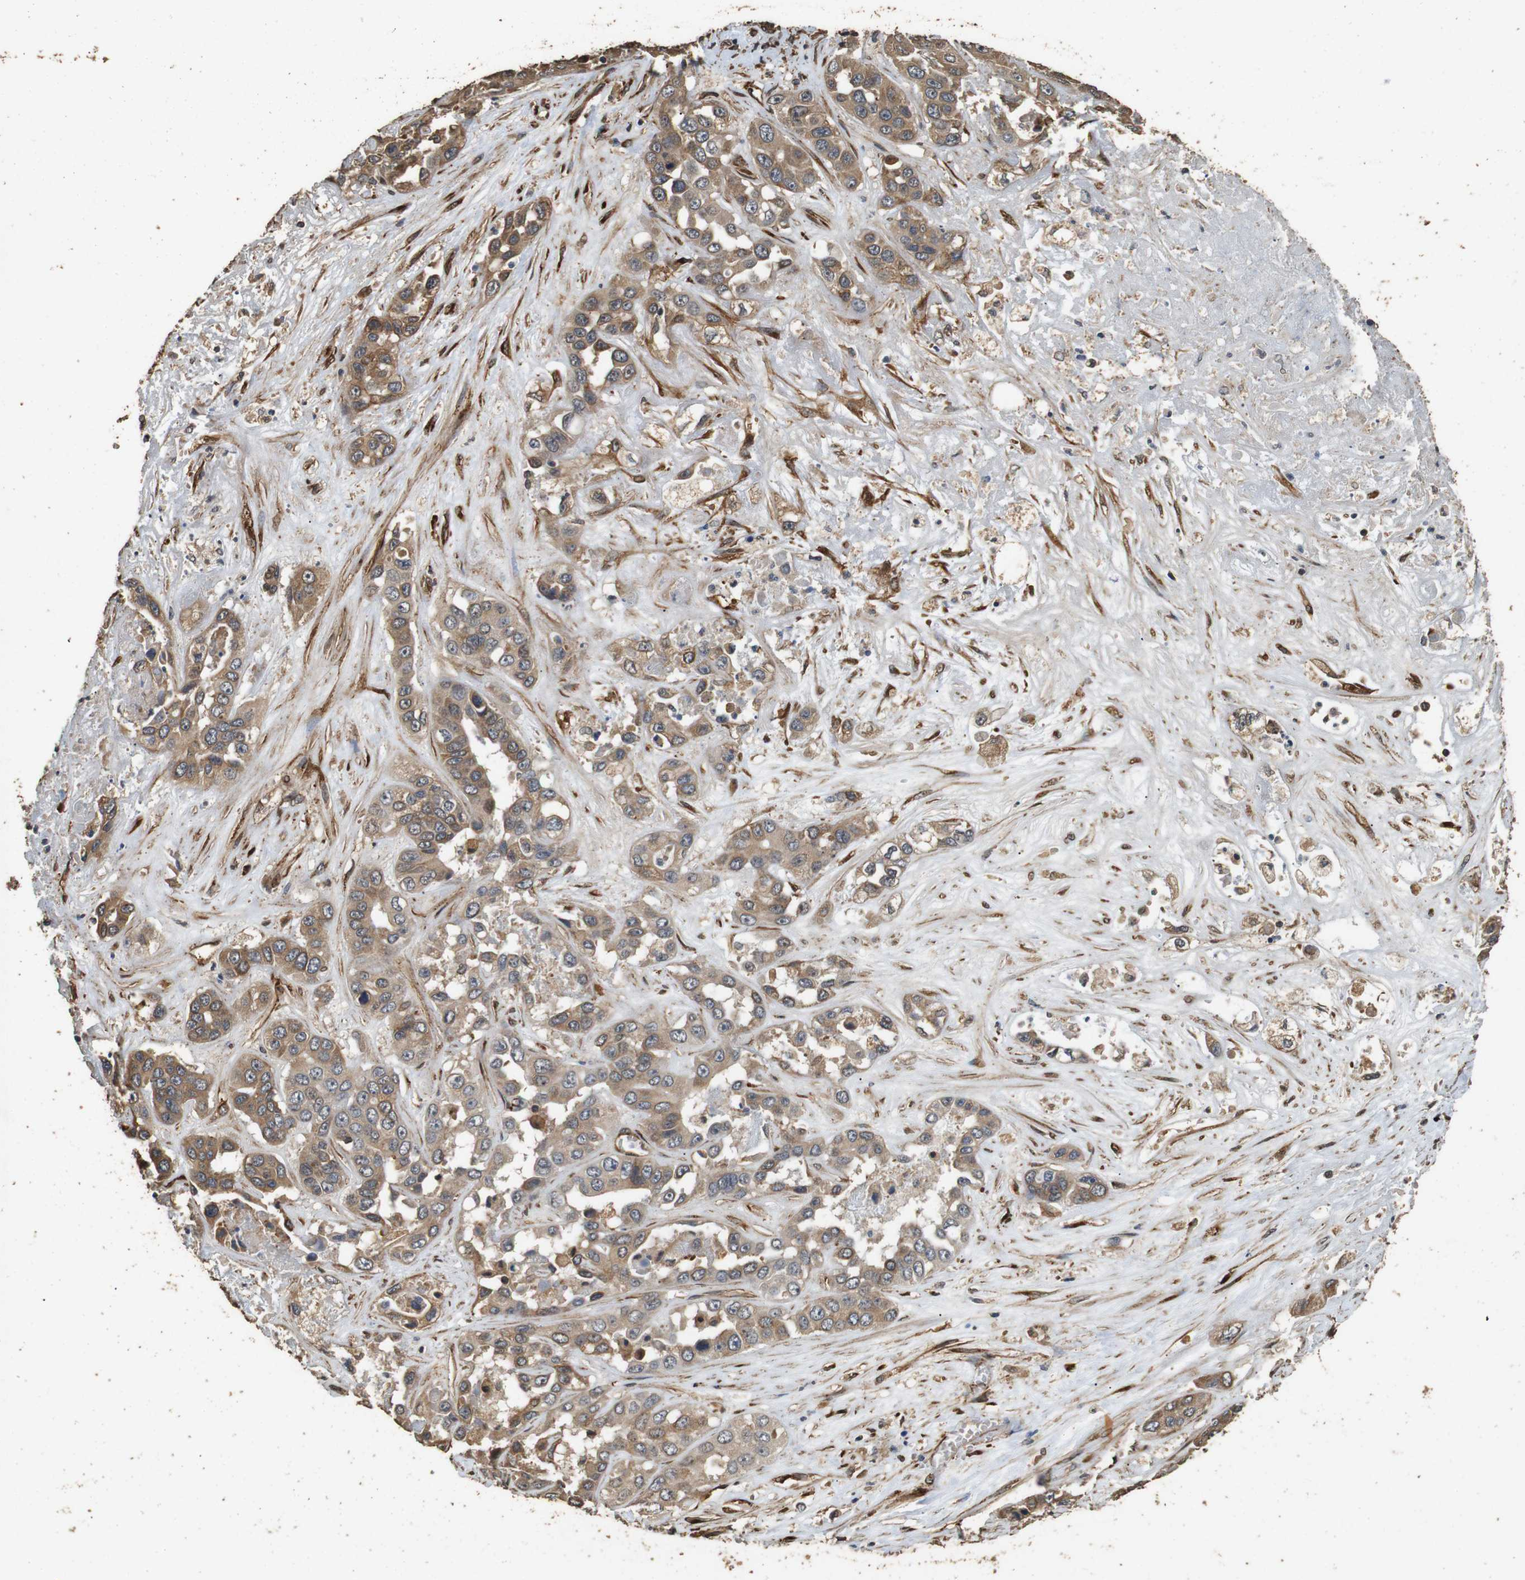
{"staining": {"intensity": "moderate", "quantity": ">75%", "location": "cytoplasmic/membranous"}, "tissue": "liver cancer", "cell_type": "Tumor cells", "image_type": "cancer", "snomed": [{"axis": "morphology", "description": "Cholangiocarcinoma"}, {"axis": "topography", "description": "Liver"}], "caption": "Immunohistochemical staining of liver cholangiocarcinoma reveals medium levels of moderate cytoplasmic/membranous protein staining in about >75% of tumor cells.", "gene": "CNPY4", "patient": {"sex": "female", "age": 52}}